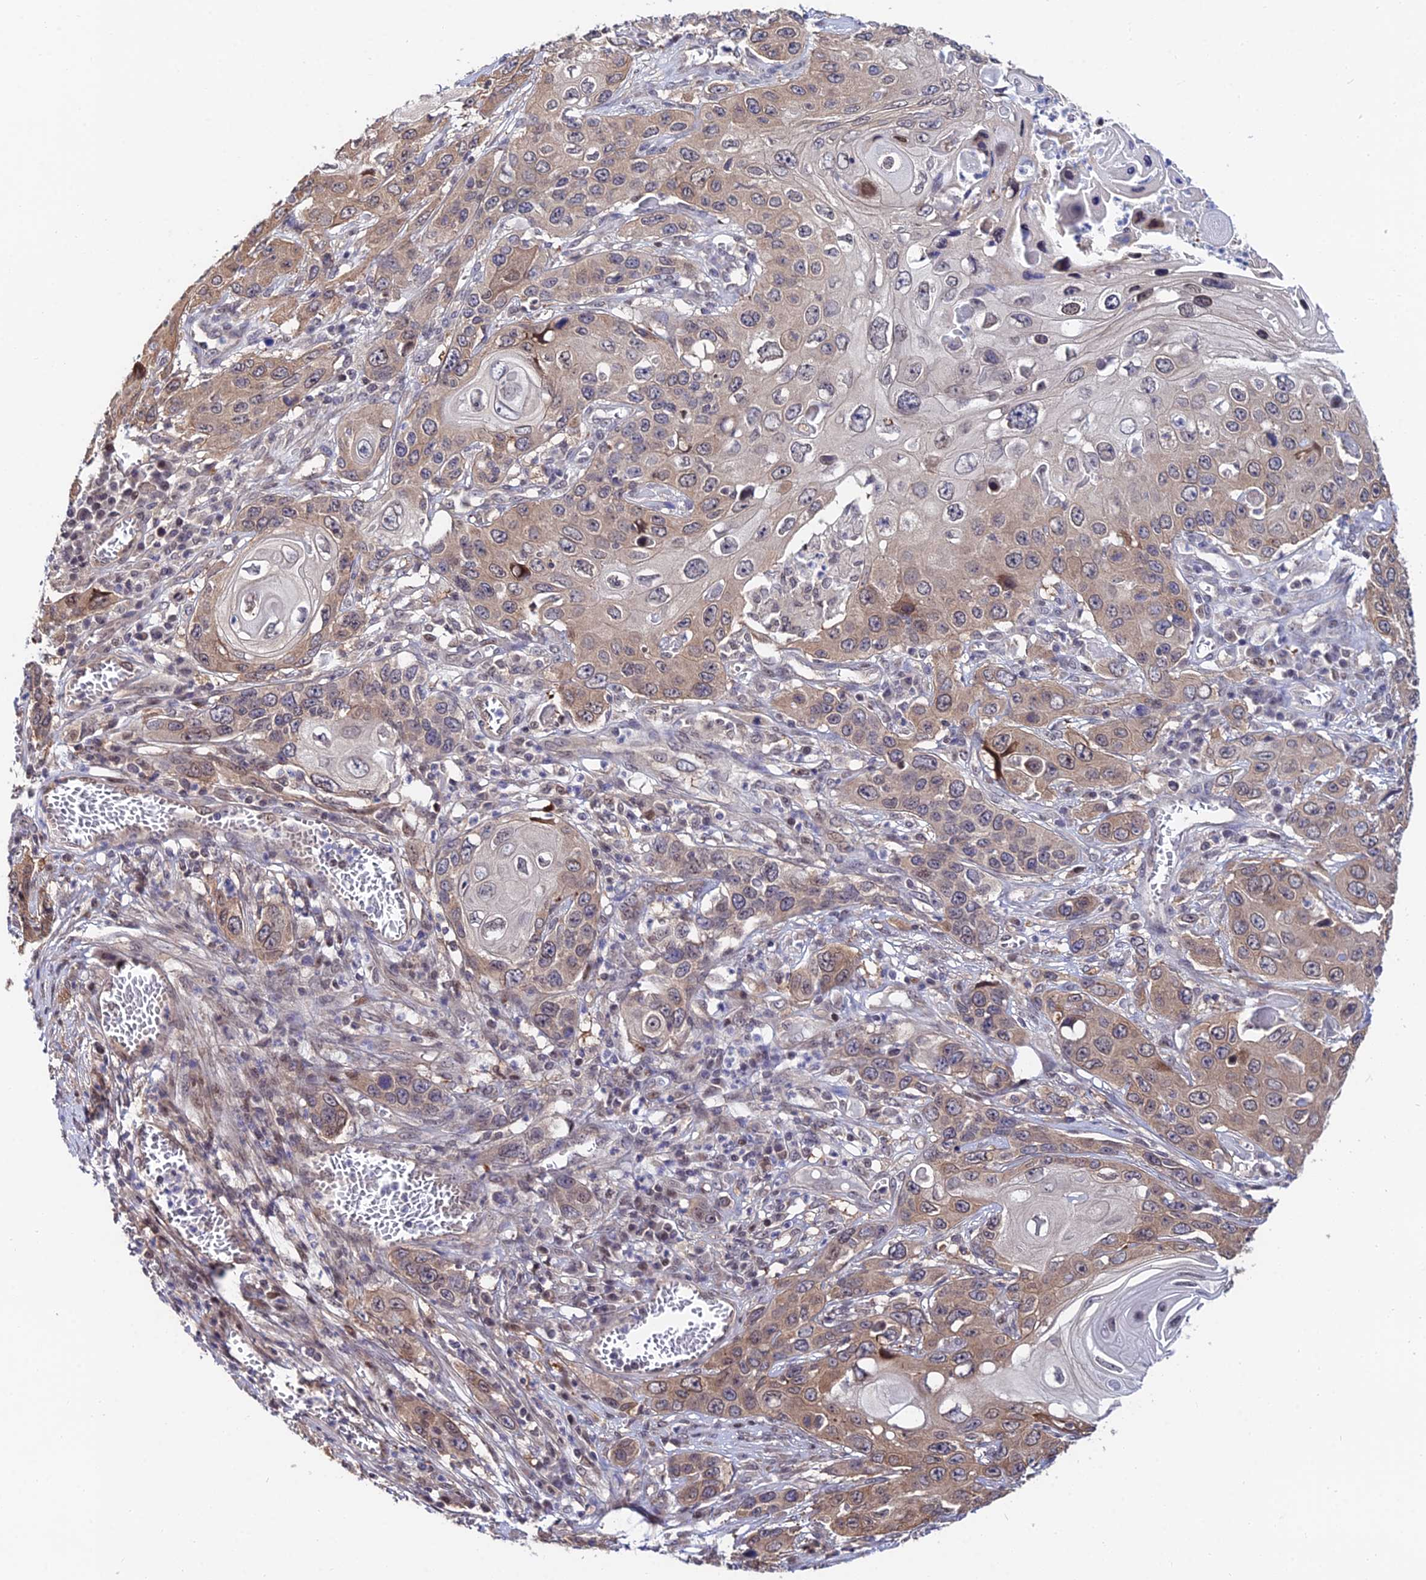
{"staining": {"intensity": "moderate", "quantity": "25%-75%", "location": "cytoplasmic/membranous,nuclear"}, "tissue": "skin cancer", "cell_type": "Tumor cells", "image_type": "cancer", "snomed": [{"axis": "morphology", "description": "Squamous cell carcinoma, NOS"}, {"axis": "topography", "description": "Skin"}], "caption": "Squamous cell carcinoma (skin) stained with a brown dye shows moderate cytoplasmic/membranous and nuclear positive expression in about 25%-75% of tumor cells.", "gene": "INPP4A", "patient": {"sex": "male", "age": 55}}